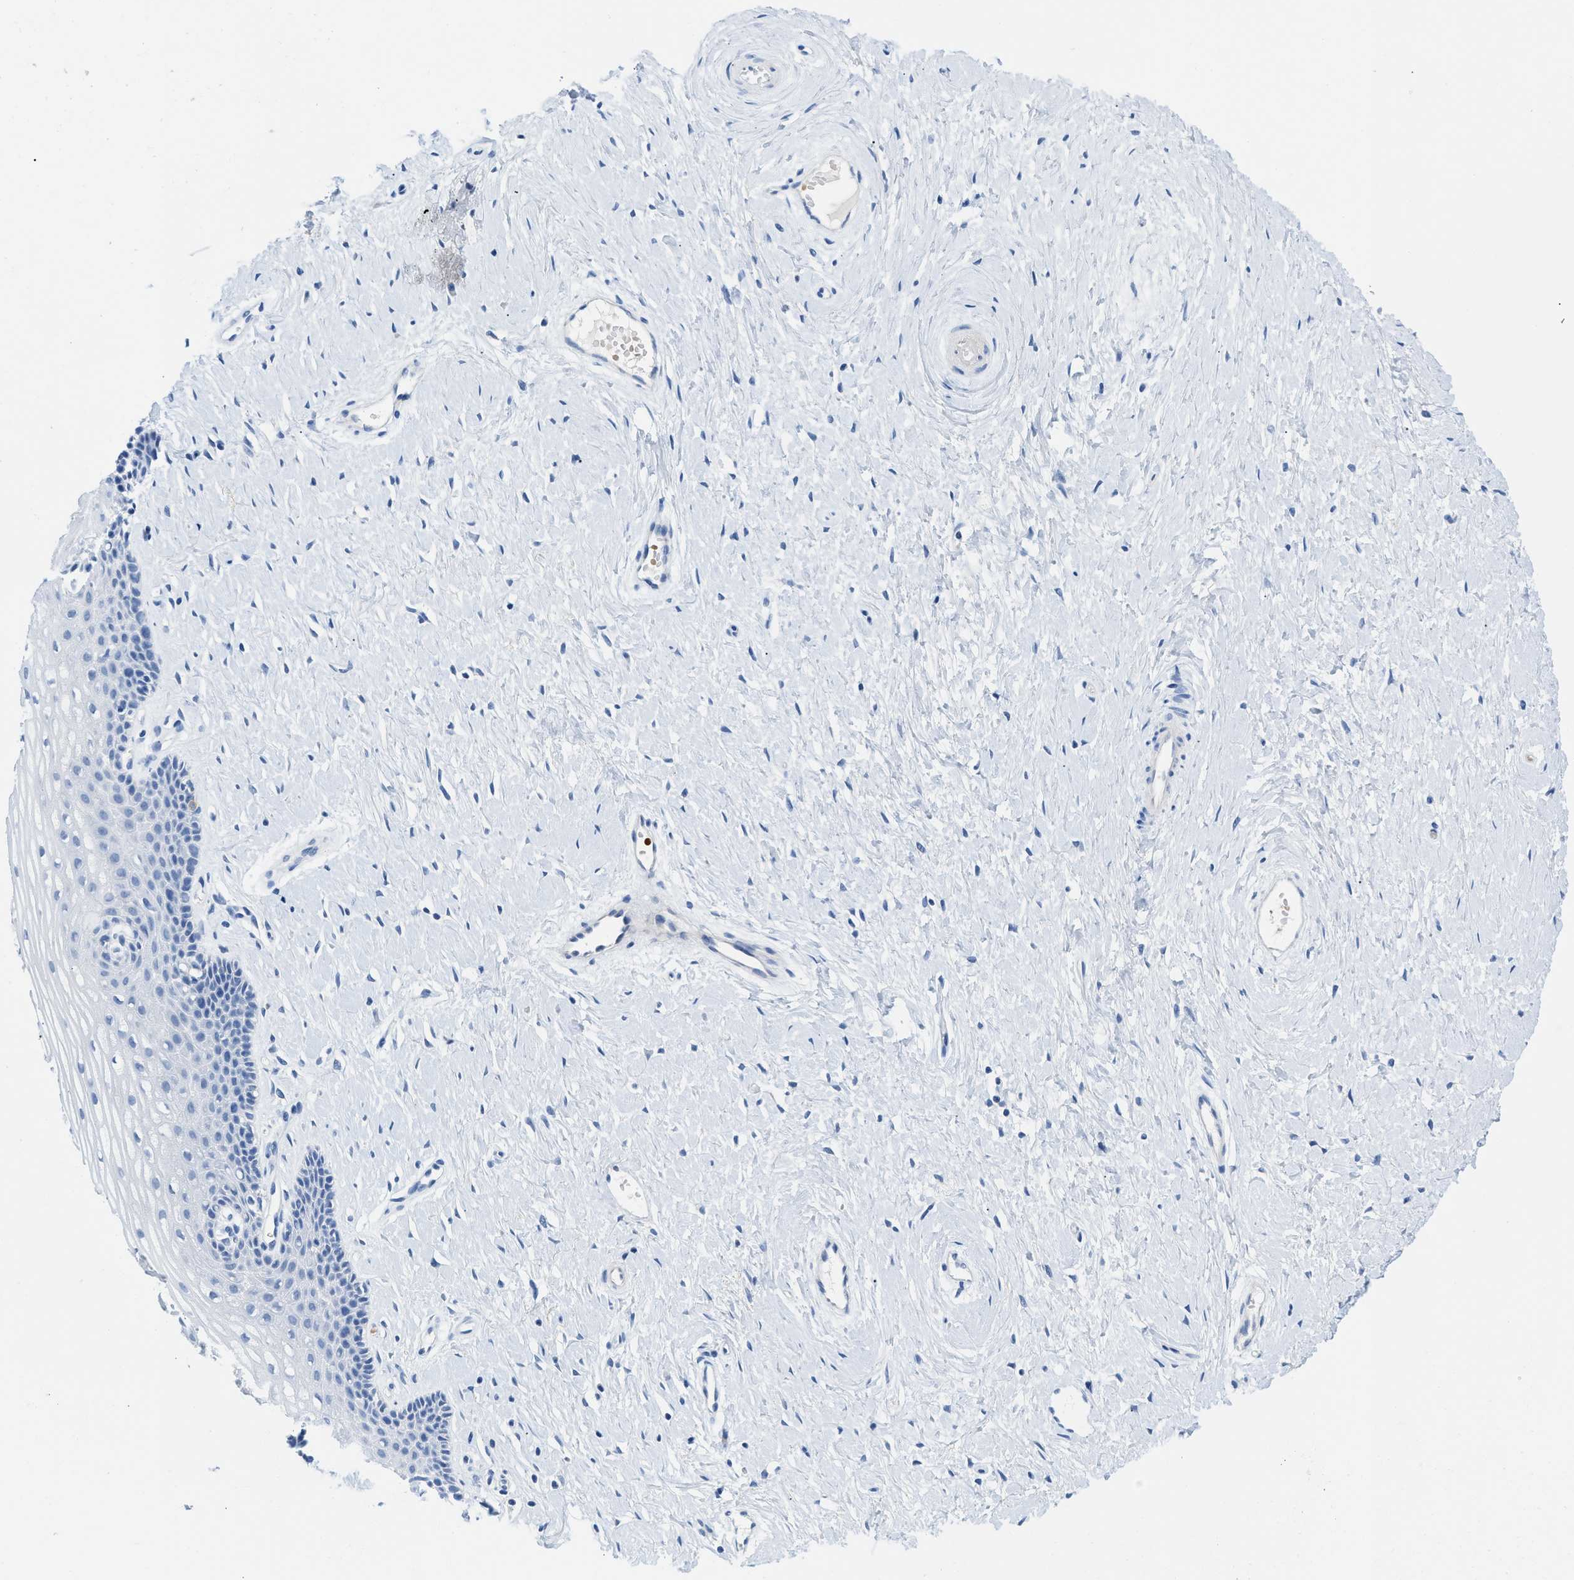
{"staining": {"intensity": "negative", "quantity": "none", "location": "none"}, "tissue": "cervix", "cell_type": "Squamous epithelial cells", "image_type": "normal", "snomed": [{"axis": "morphology", "description": "Normal tissue, NOS"}, {"axis": "topography", "description": "Cervix"}], "caption": "High magnification brightfield microscopy of benign cervix stained with DAB (brown) and counterstained with hematoxylin (blue): squamous epithelial cells show no significant staining.", "gene": "BPGM", "patient": {"sex": "female", "age": 39}}